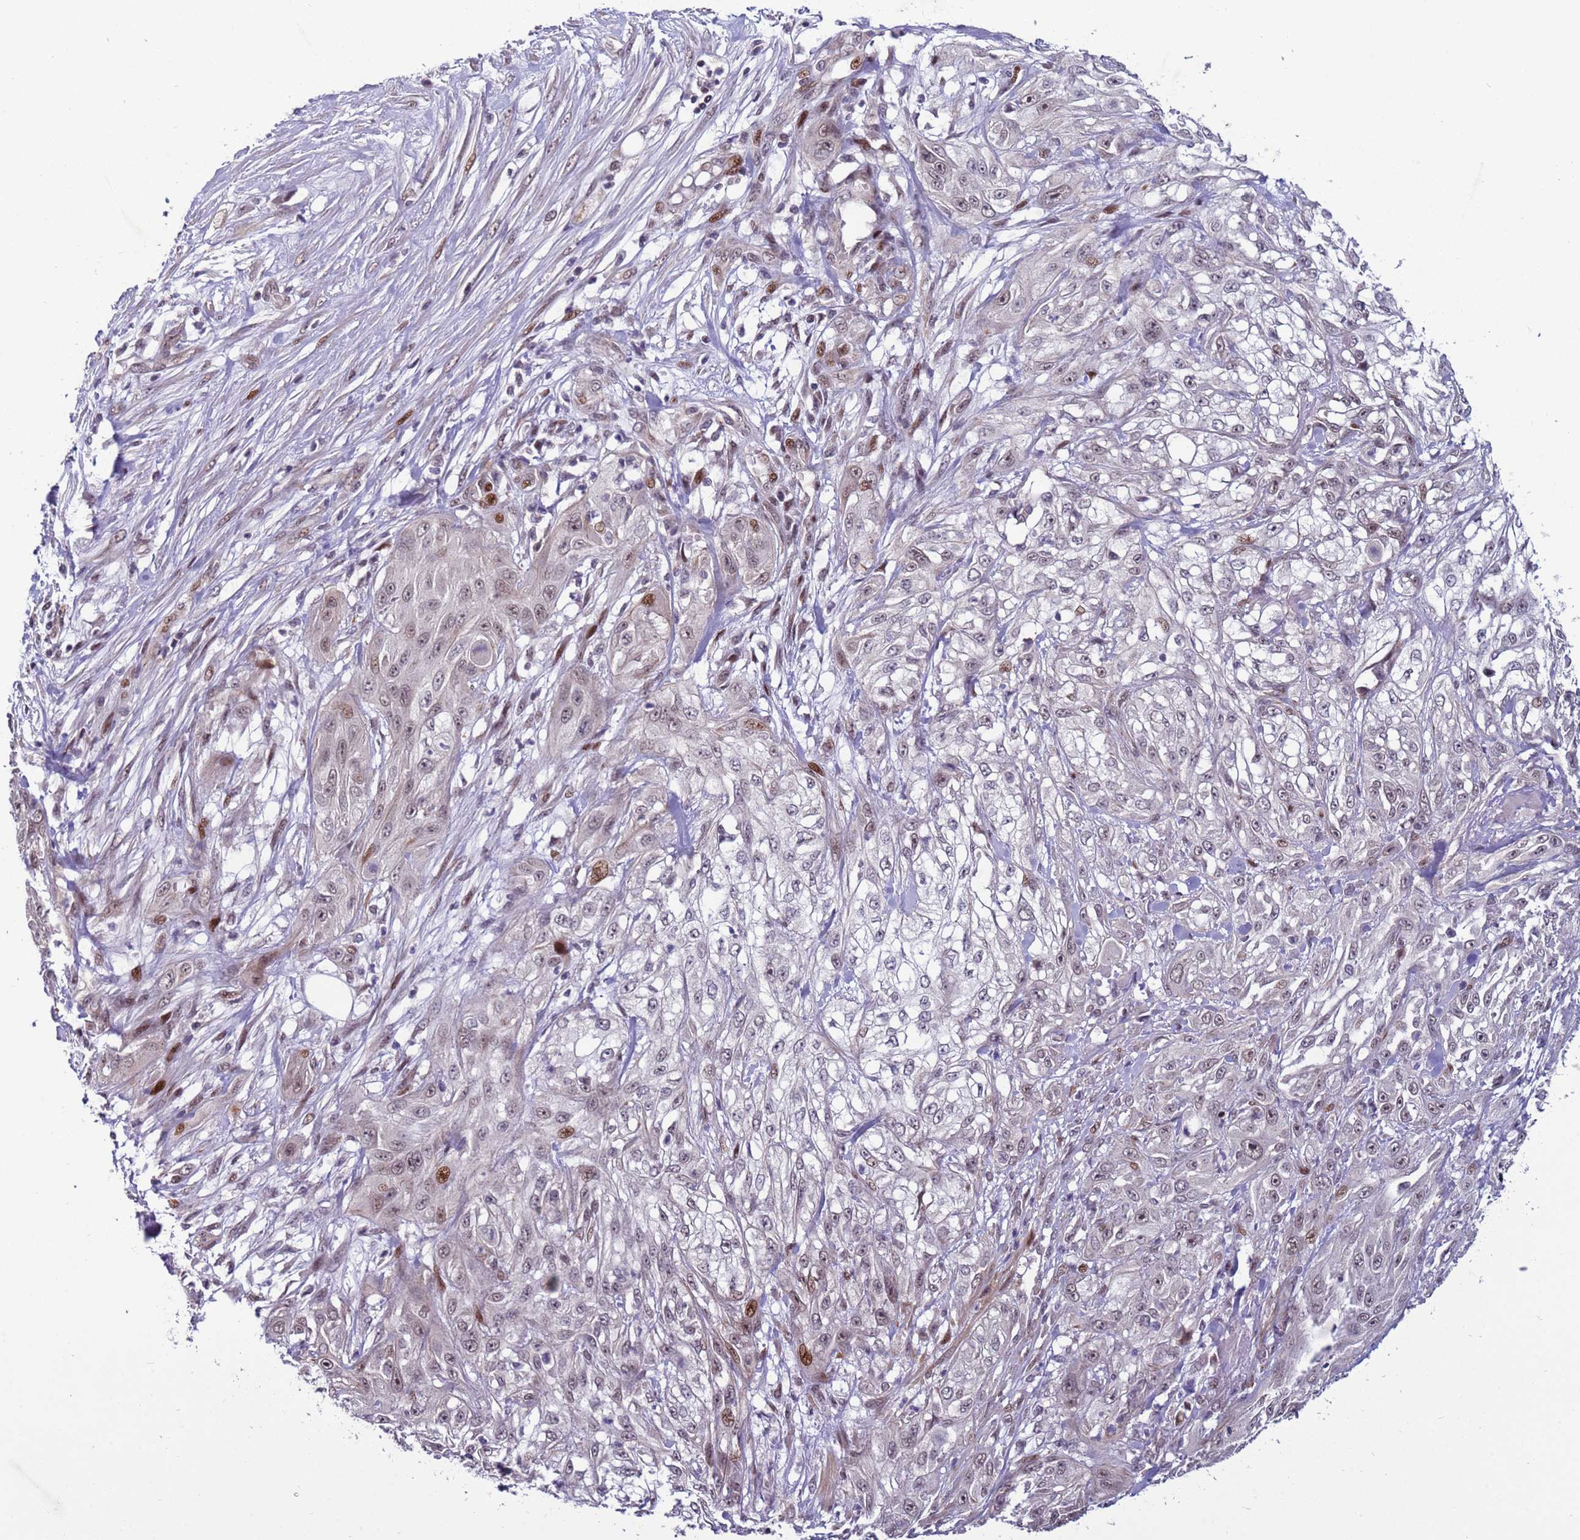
{"staining": {"intensity": "negative", "quantity": "none", "location": "none"}, "tissue": "skin cancer", "cell_type": "Tumor cells", "image_type": "cancer", "snomed": [{"axis": "morphology", "description": "Squamous cell carcinoma, NOS"}, {"axis": "morphology", "description": "Squamous cell carcinoma, metastatic, NOS"}, {"axis": "topography", "description": "Skin"}, {"axis": "topography", "description": "Lymph node"}], "caption": "This is an IHC histopathology image of squamous cell carcinoma (skin). There is no positivity in tumor cells.", "gene": "SHC3", "patient": {"sex": "male", "age": 75}}